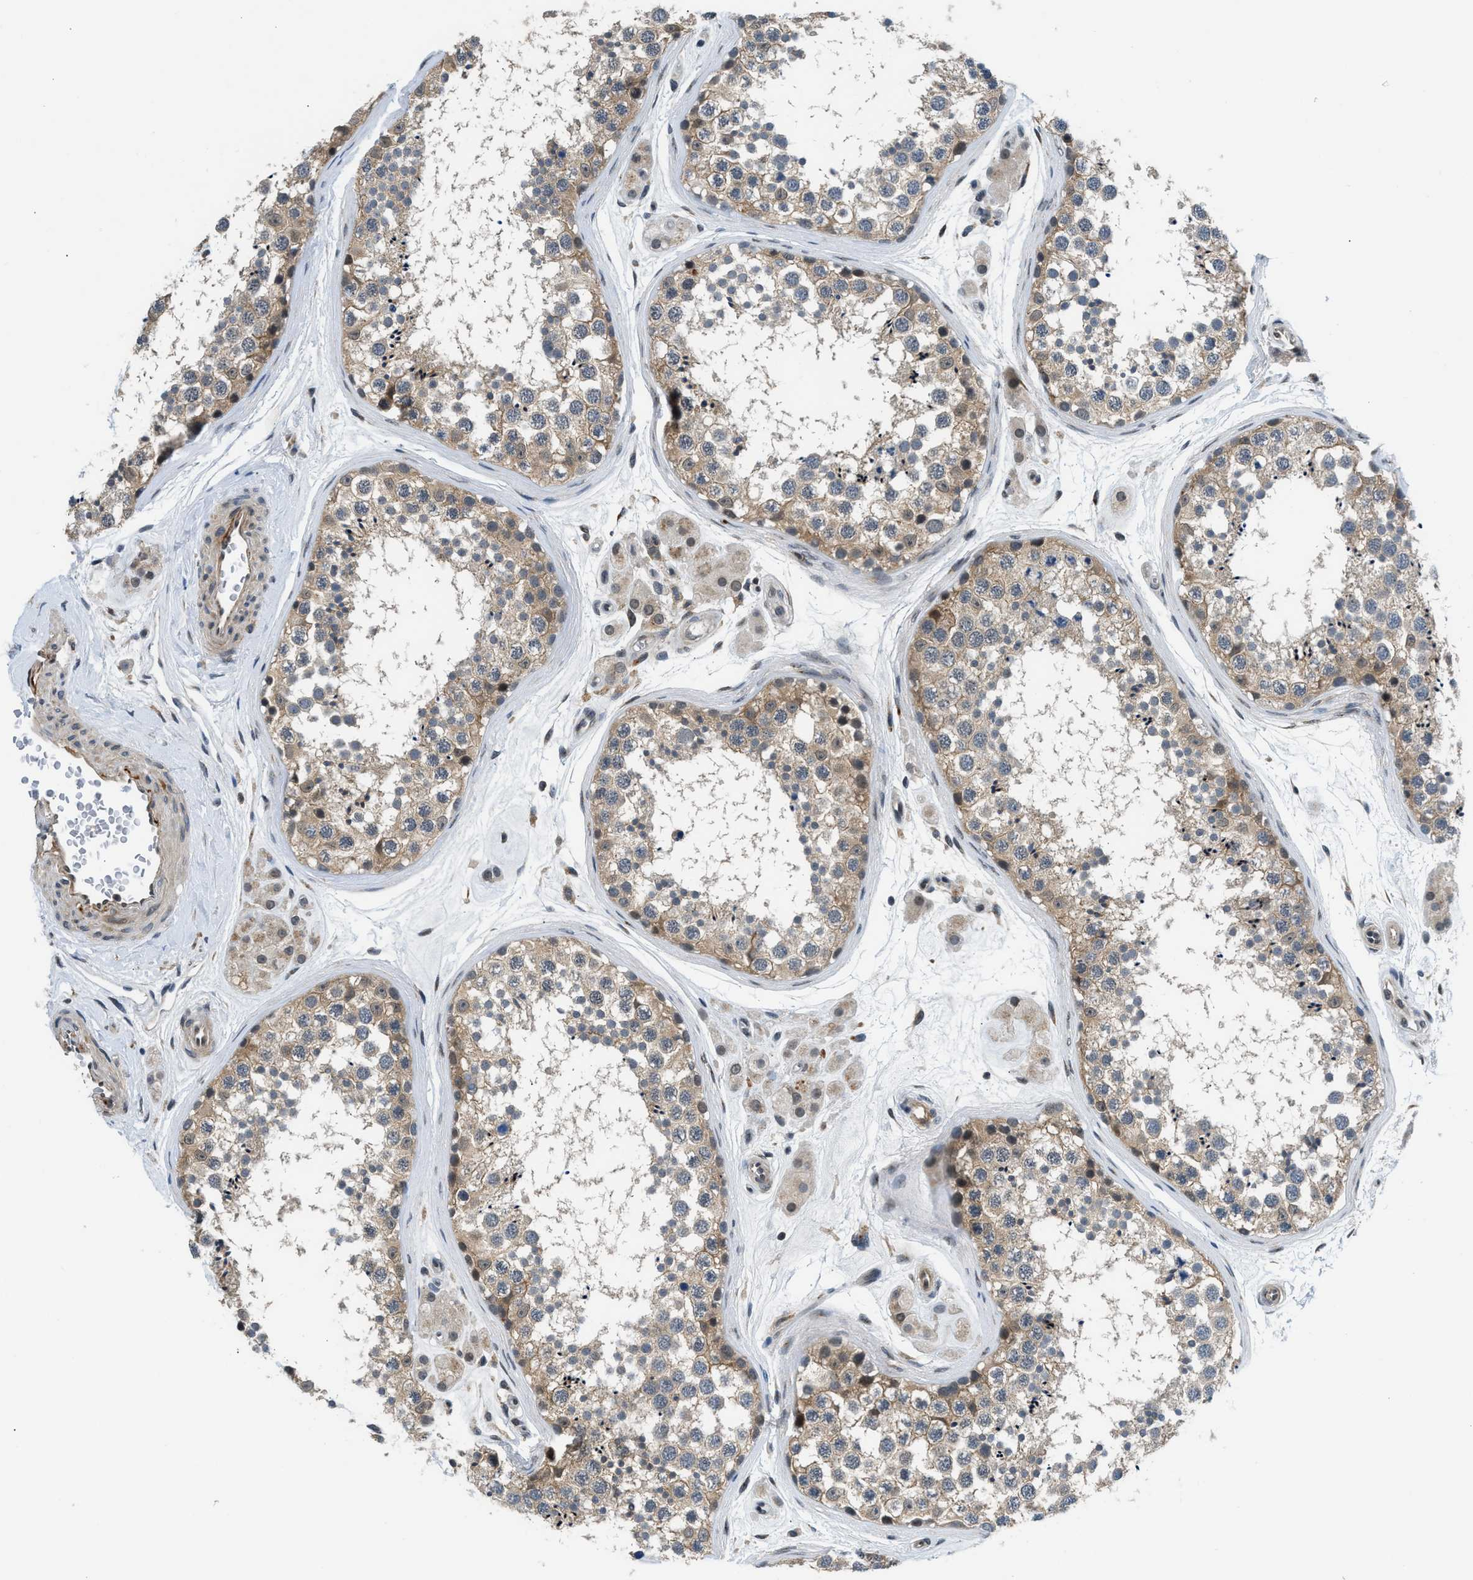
{"staining": {"intensity": "moderate", "quantity": ">75%", "location": "cytoplasmic/membranous"}, "tissue": "testis", "cell_type": "Cells in seminiferous ducts", "image_type": "normal", "snomed": [{"axis": "morphology", "description": "Normal tissue, NOS"}, {"axis": "topography", "description": "Testis"}], "caption": "Benign testis reveals moderate cytoplasmic/membranous expression in approximately >75% of cells in seminiferous ducts, visualized by immunohistochemistry. (DAB IHC with brightfield microscopy, high magnification).", "gene": "MTMR1", "patient": {"sex": "male", "age": 56}}